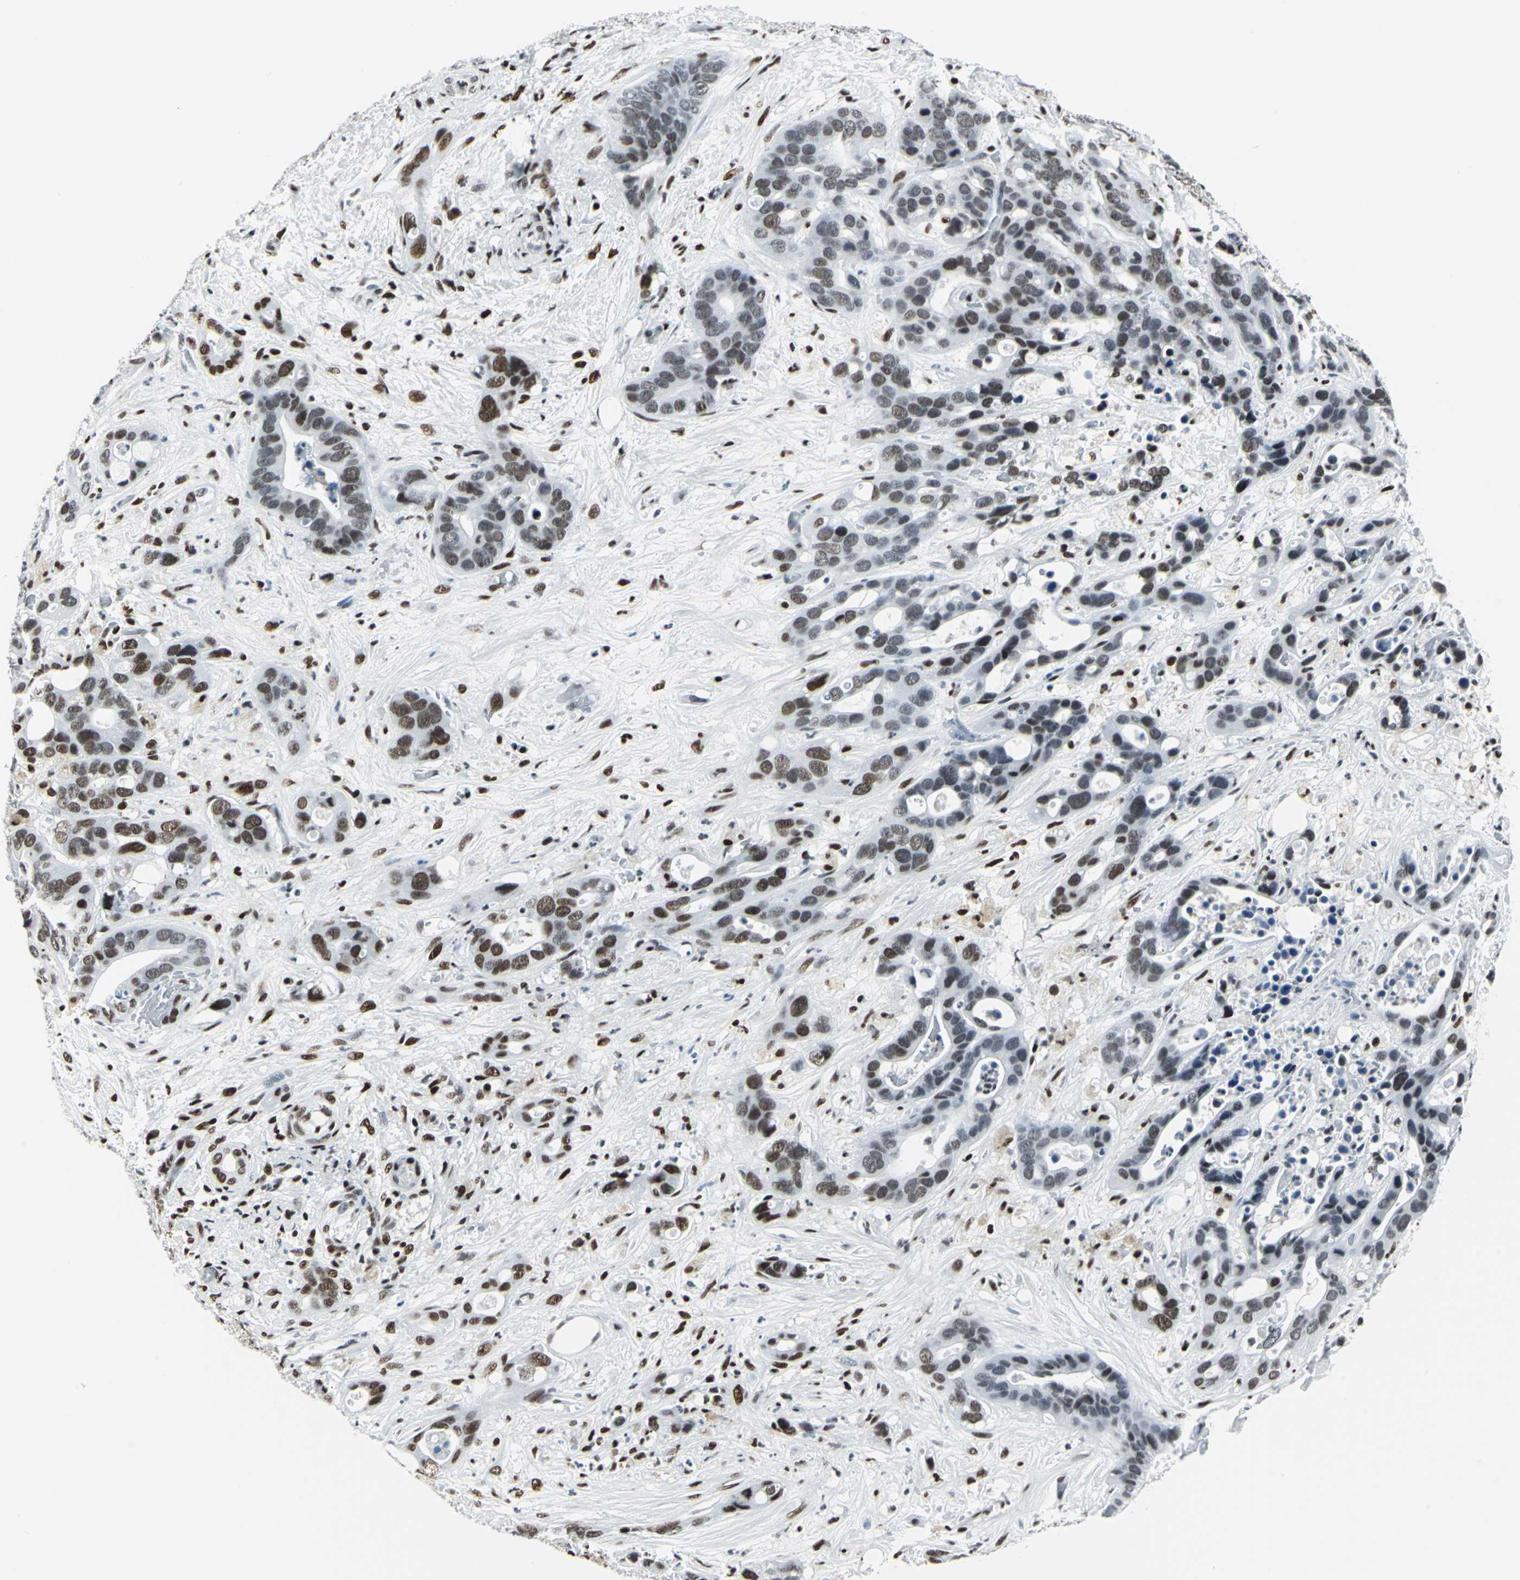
{"staining": {"intensity": "strong", "quantity": "25%-75%", "location": "nuclear"}, "tissue": "liver cancer", "cell_type": "Tumor cells", "image_type": "cancer", "snomed": [{"axis": "morphology", "description": "Cholangiocarcinoma"}, {"axis": "topography", "description": "Liver"}], "caption": "DAB immunohistochemical staining of human liver cholangiocarcinoma exhibits strong nuclear protein staining in about 25%-75% of tumor cells. The staining is performed using DAB (3,3'-diaminobenzidine) brown chromogen to label protein expression. The nuclei are counter-stained blue using hematoxylin.", "gene": "HDAC2", "patient": {"sex": "female", "age": 65}}